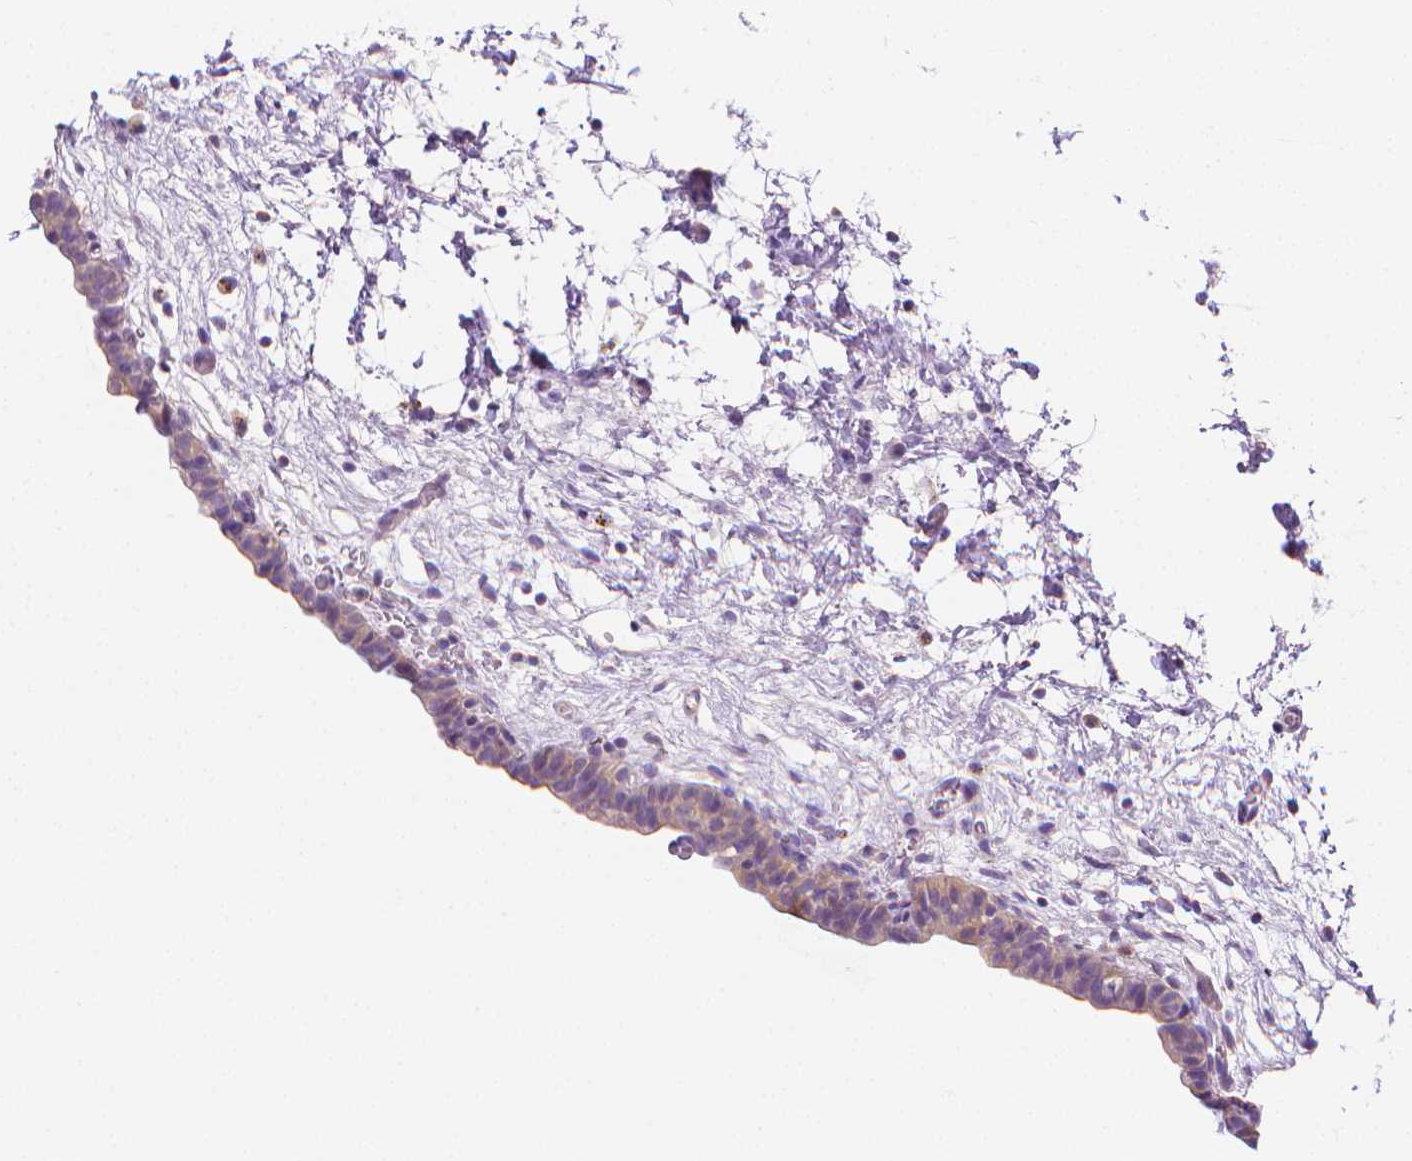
{"staining": {"intensity": "moderate", "quantity": "<25%", "location": "cytoplasmic/membranous"}, "tissue": "urinary bladder", "cell_type": "Urothelial cells", "image_type": "normal", "snomed": [{"axis": "morphology", "description": "Normal tissue, NOS"}, {"axis": "topography", "description": "Urinary bladder"}], "caption": "Protein analysis of benign urinary bladder demonstrates moderate cytoplasmic/membranous positivity in approximately <25% of urothelial cells. The staining was performed using DAB to visualize the protein expression in brown, while the nuclei were stained in blue with hematoxylin (Magnification: 20x).", "gene": "FASN", "patient": {"sex": "male", "age": 69}}